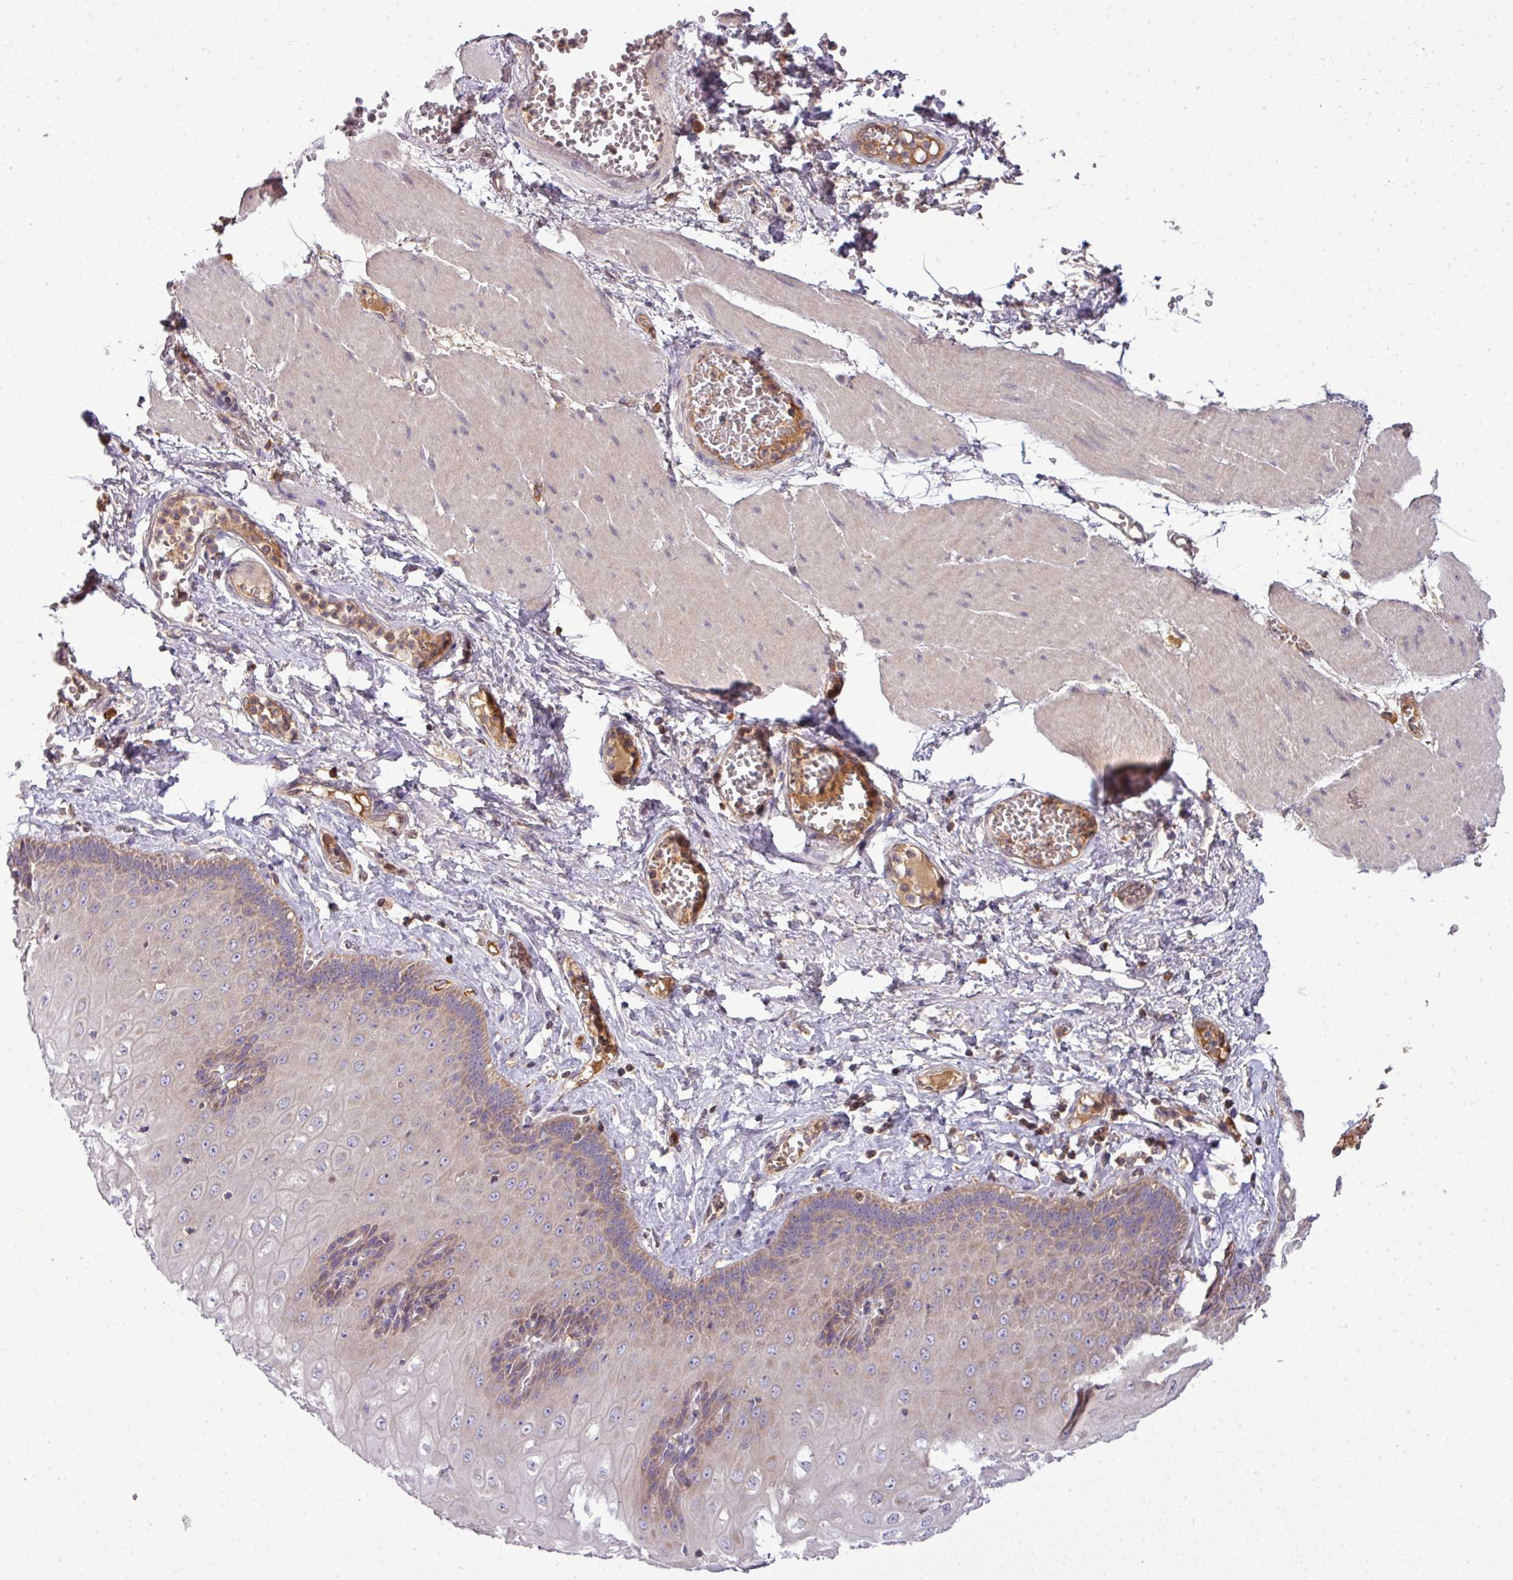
{"staining": {"intensity": "moderate", "quantity": "25%-75%", "location": "cytoplasmic/membranous"}, "tissue": "esophagus", "cell_type": "Squamous epithelial cells", "image_type": "normal", "snomed": [{"axis": "morphology", "description": "Normal tissue, NOS"}, {"axis": "topography", "description": "Esophagus"}], "caption": "IHC of benign esophagus demonstrates medium levels of moderate cytoplasmic/membranous expression in about 25%-75% of squamous epithelial cells.", "gene": "STAT5A", "patient": {"sex": "male", "age": 60}}